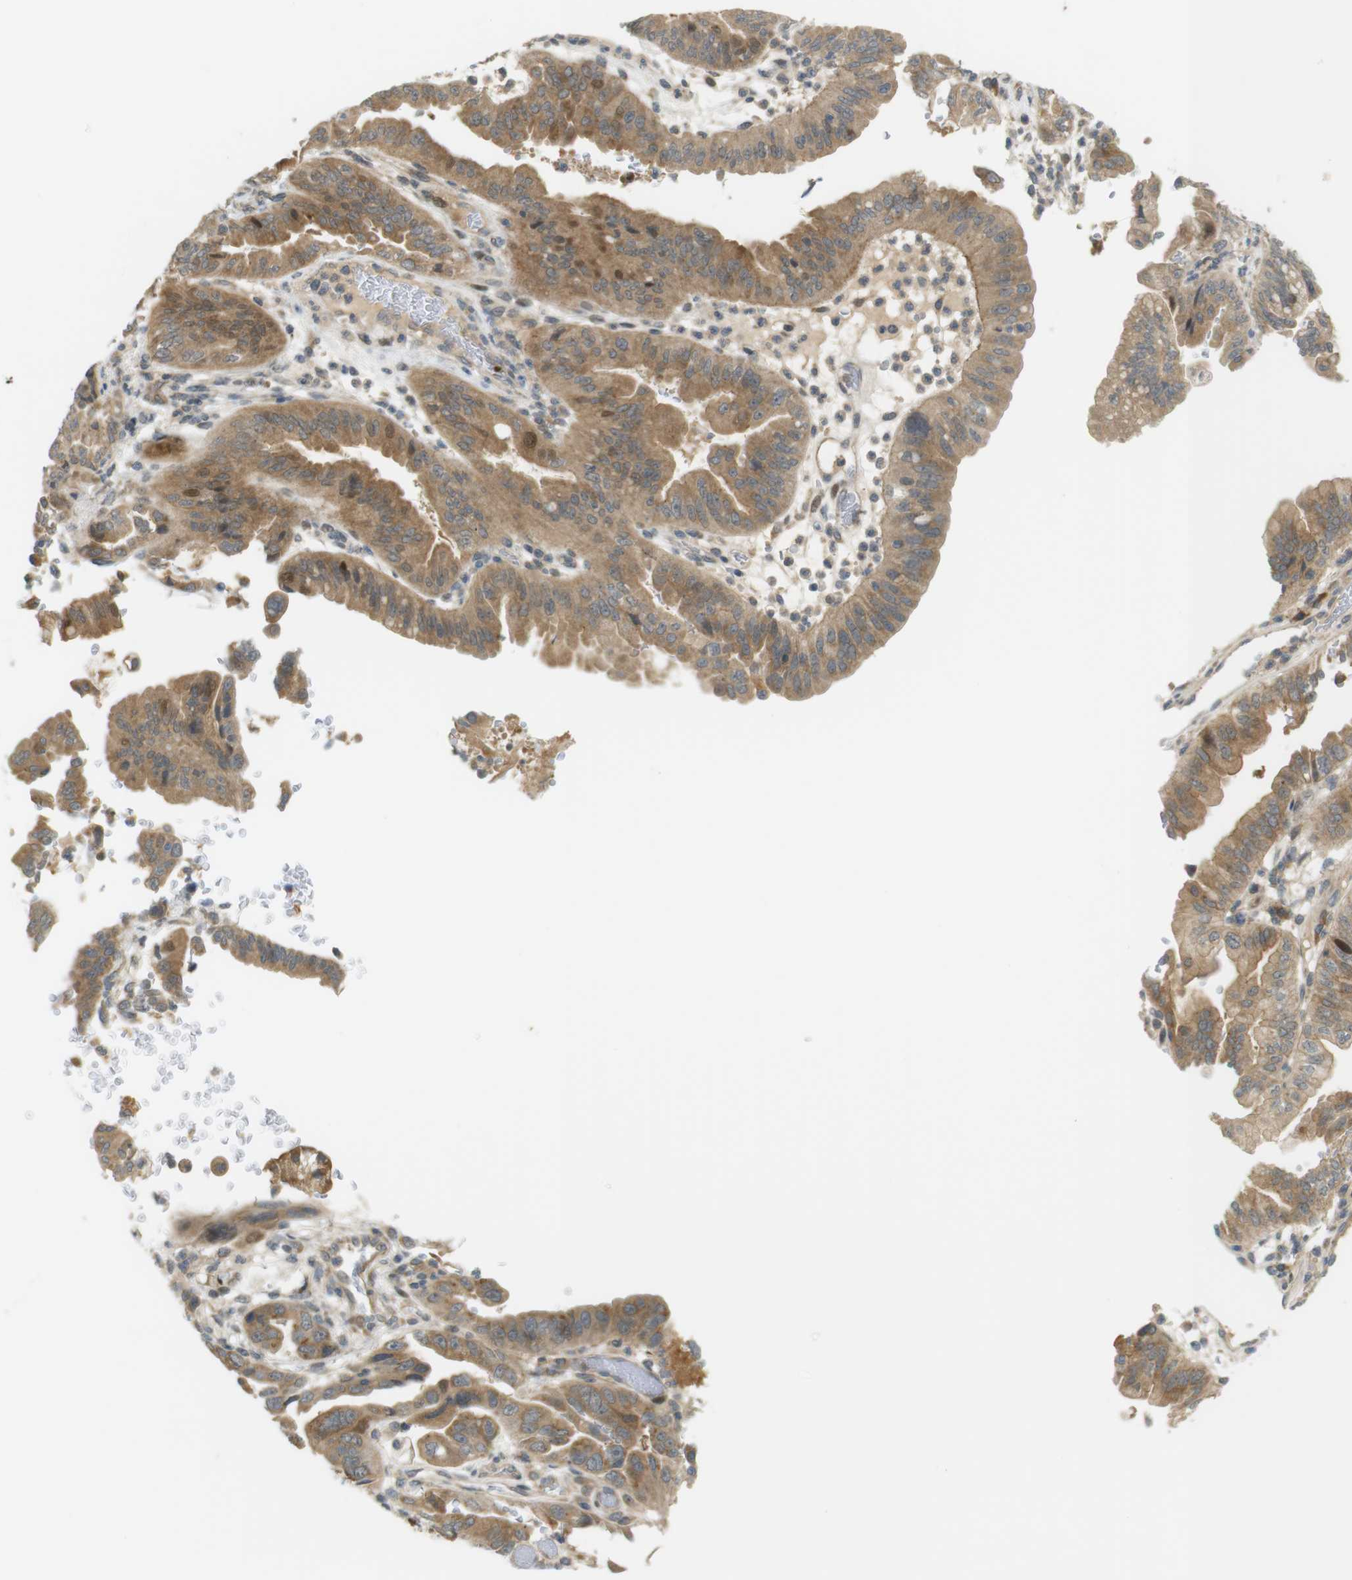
{"staining": {"intensity": "moderate", "quantity": ">75%", "location": "cytoplasmic/membranous"}, "tissue": "pancreatic cancer", "cell_type": "Tumor cells", "image_type": "cancer", "snomed": [{"axis": "morphology", "description": "Adenocarcinoma, NOS"}, {"axis": "topography", "description": "Pancreas"}], "caption": "Immunohistochemistry of pancreatic cancer (adenocarcinoma) demonstrates medium levels of moderate cytoplasmic/membranous staining in approximately >75% of tumor cells.", "gene": "CLRN3", "patient": {"sex": "male", "age": 70}}